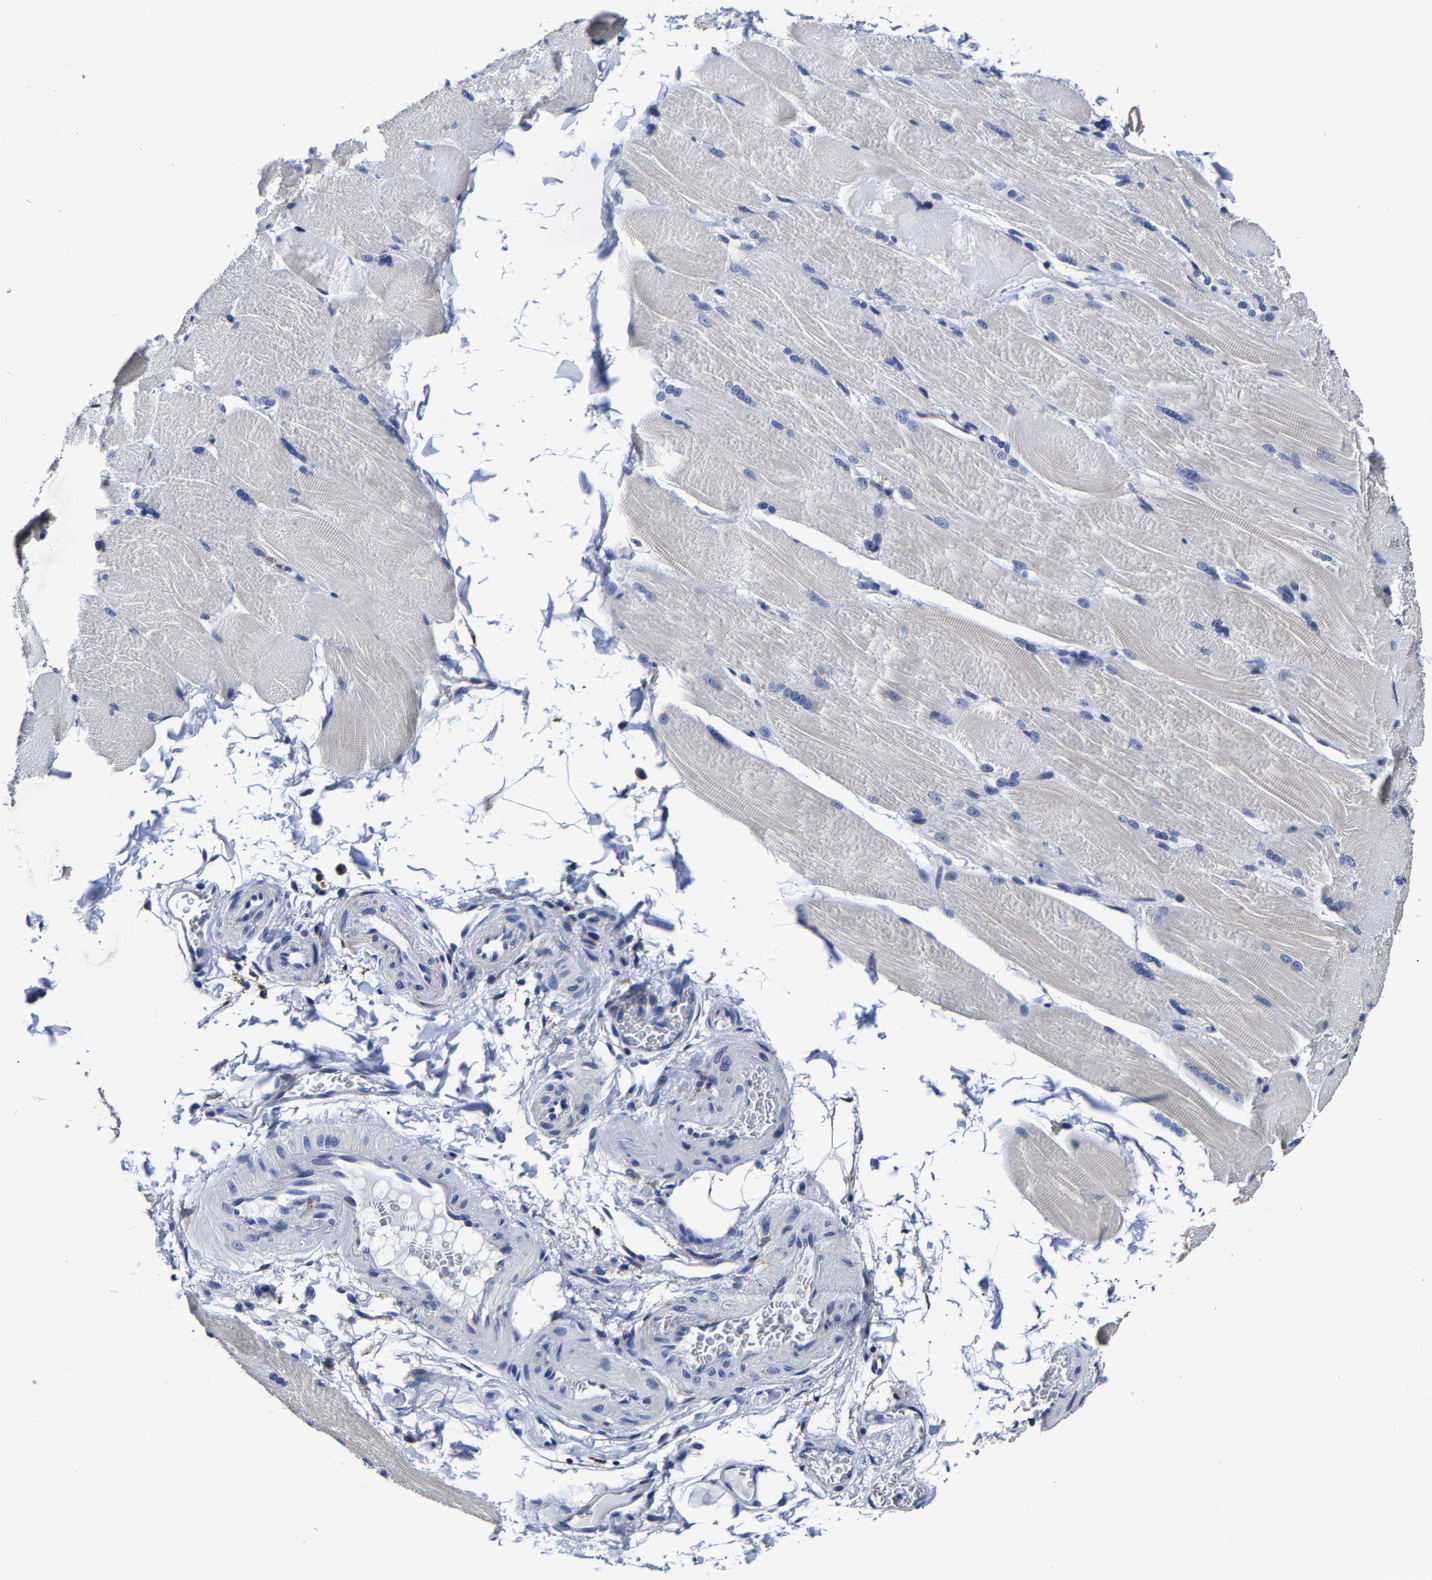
{"staining": {"intensity": "negative", "quantity": "none", "location": "none"}, "tissue": "skeletal muscle", "cell_type": "Myocytes", "image_type": "normal", "snomed": [{"axis": "morphology", "description": "Normal tissue, NOS"}, {"axis": "topography", "description": "Skin"}, {"axis": "topography", "description": "Skeletal muscle"}], "caption": "A high-resolution photomicrograph shows IHC staining of unremarkable skeletal muscle, which exhibits no significant staining in myocytes.", "gene": "AASS", "patient": {"sex": "male", "age": 83}}